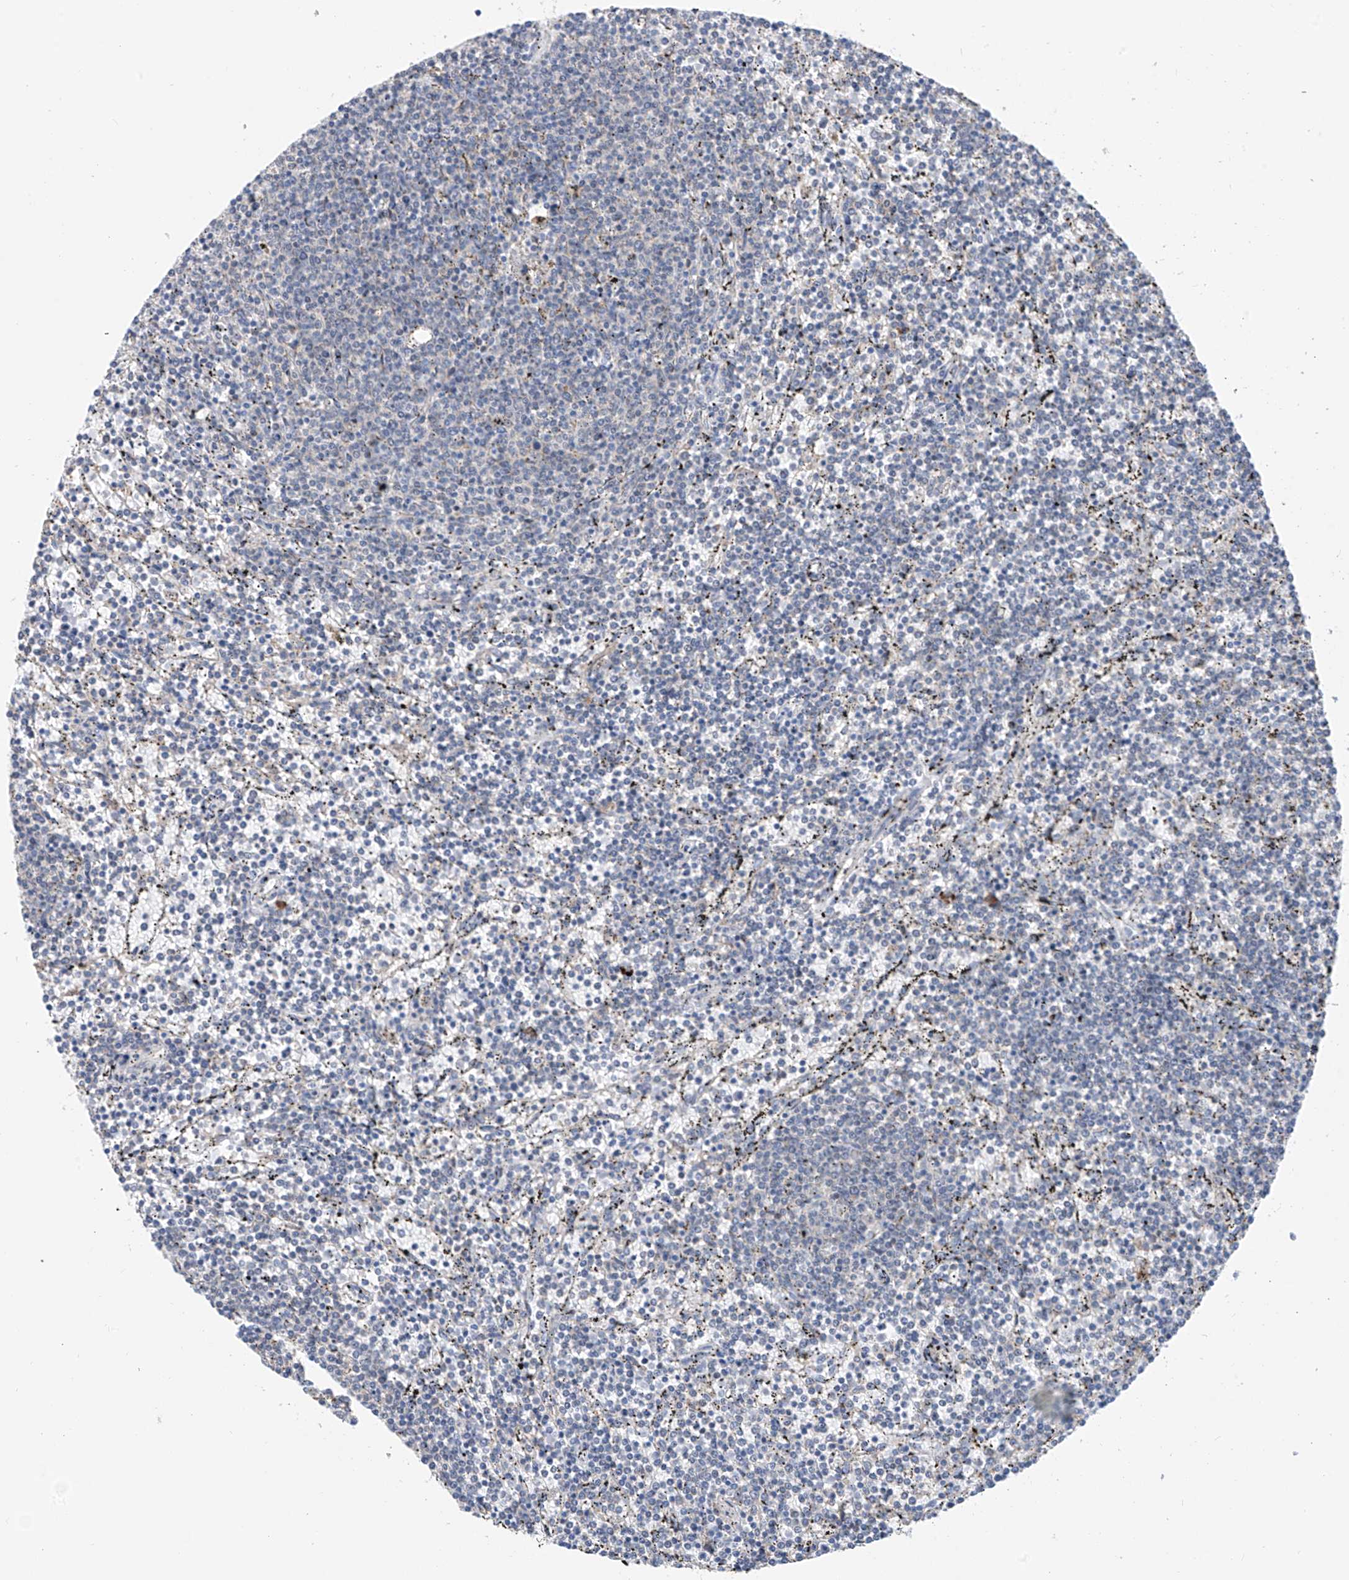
{"staining": {"intensity": "negative", "quantity": "none", "location": "none"}, "tissue": "lymphoma", "cell_type": "Tumor cells", "image_type": "cancer", "snomed": [{"axis": "morphology", "description": "Malignant lymphoma, non-Hodgkin's type, Low grade"}, {"axis": "topography", "description": "Spleen"}], "caption": "Tumor cells show no significant positivity in lymphoma.", "gene": "REC8", "patient": {"sex": "female", "age": 50}}